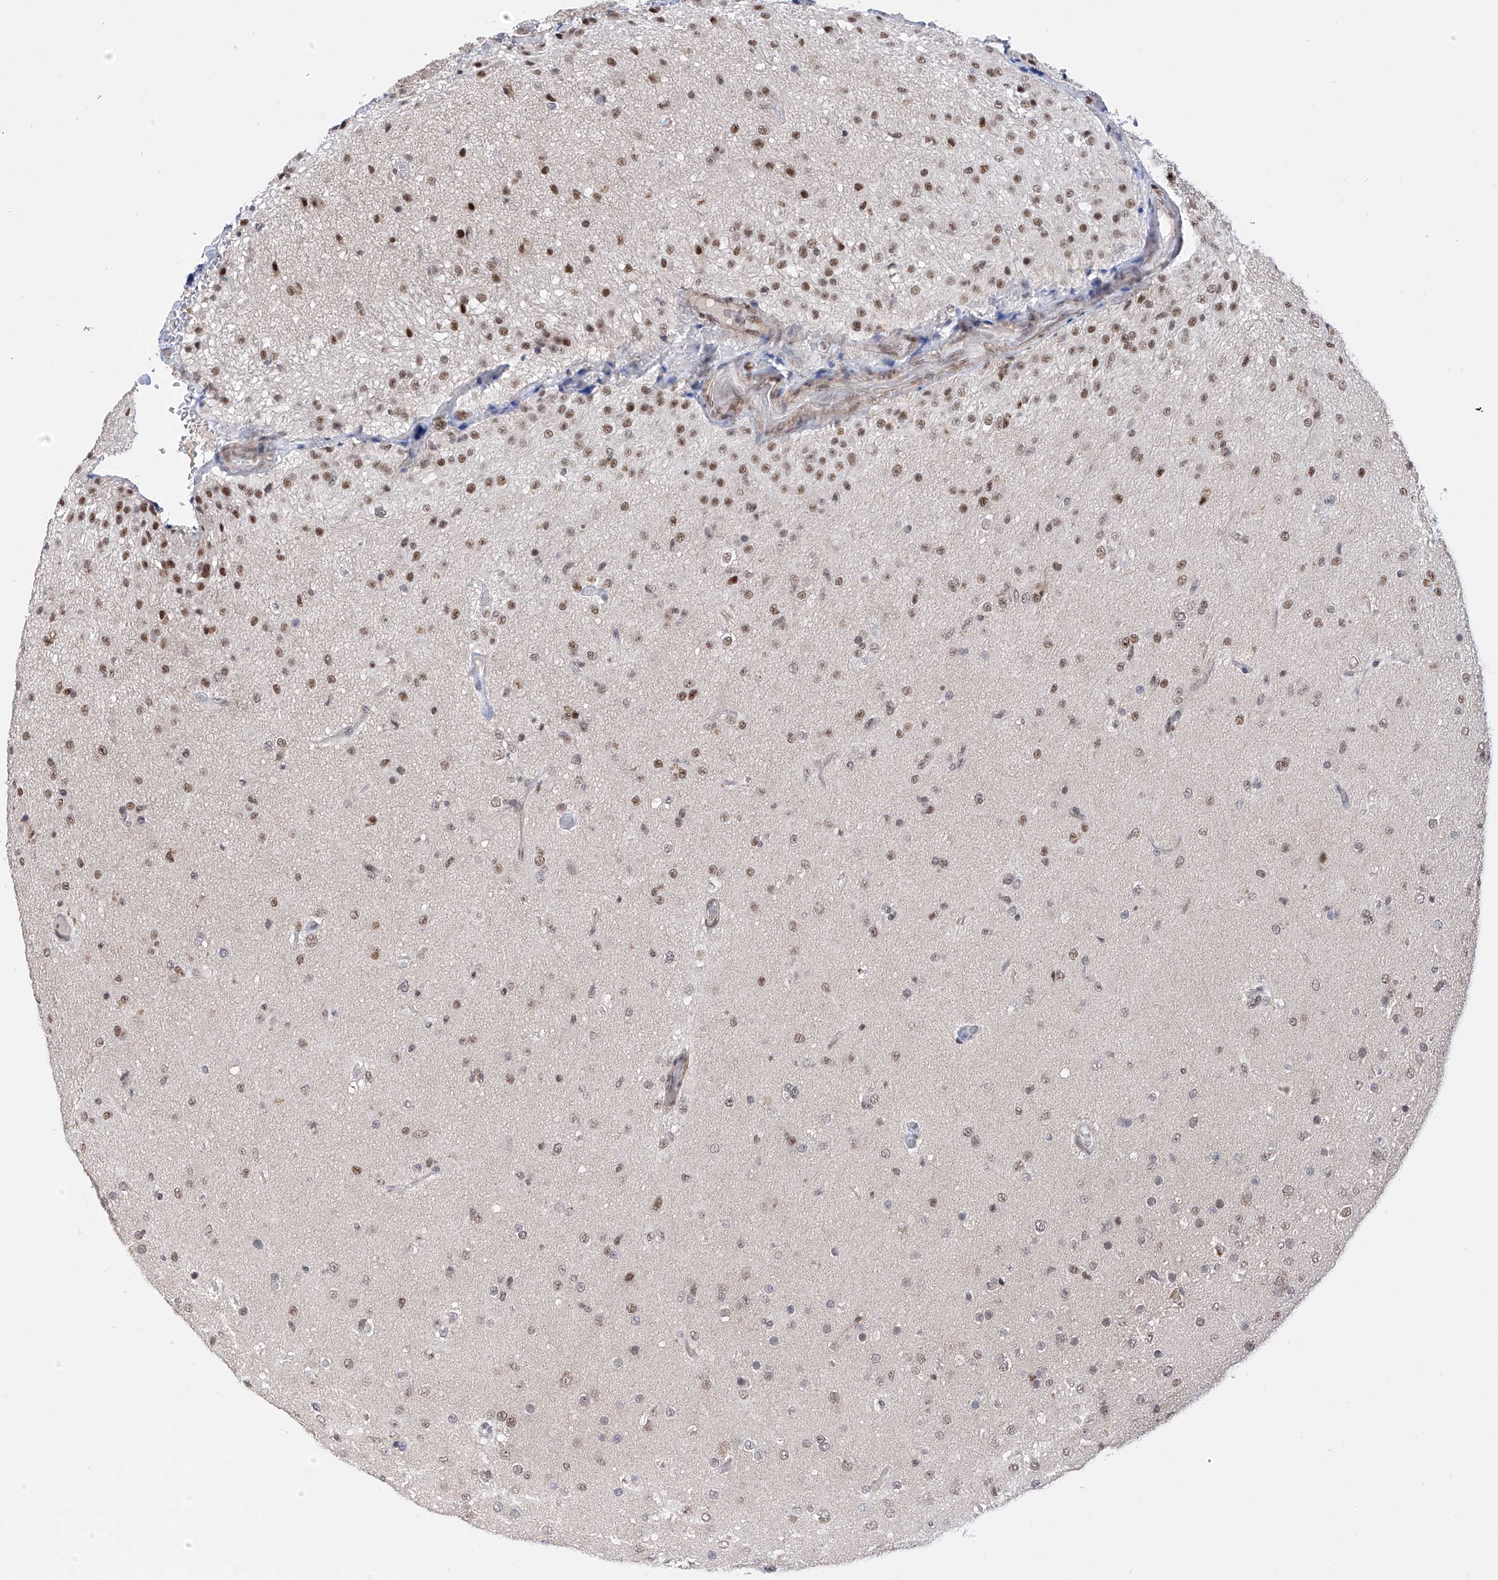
{"staining": {"intensity": "moderate", "quantity": "25%-75%", "location": "nuclear"}, "tissue": "glioma", "cell_type": "Tumor cells", "image_type": "cancer", "snomed": [{"axis": "morphology", "description": "Glioma, malignant, Low grade"}, {"axis": "topography", "description": "Brain"}], "caption": "IHC image of glioma stained for a protein (brown), which reveals medium levels of moderate nuclear positivity in about 25%-75% of tumor cells.", "gene": "RAD54L", "patient": {"sex": "male", "age": 65}}